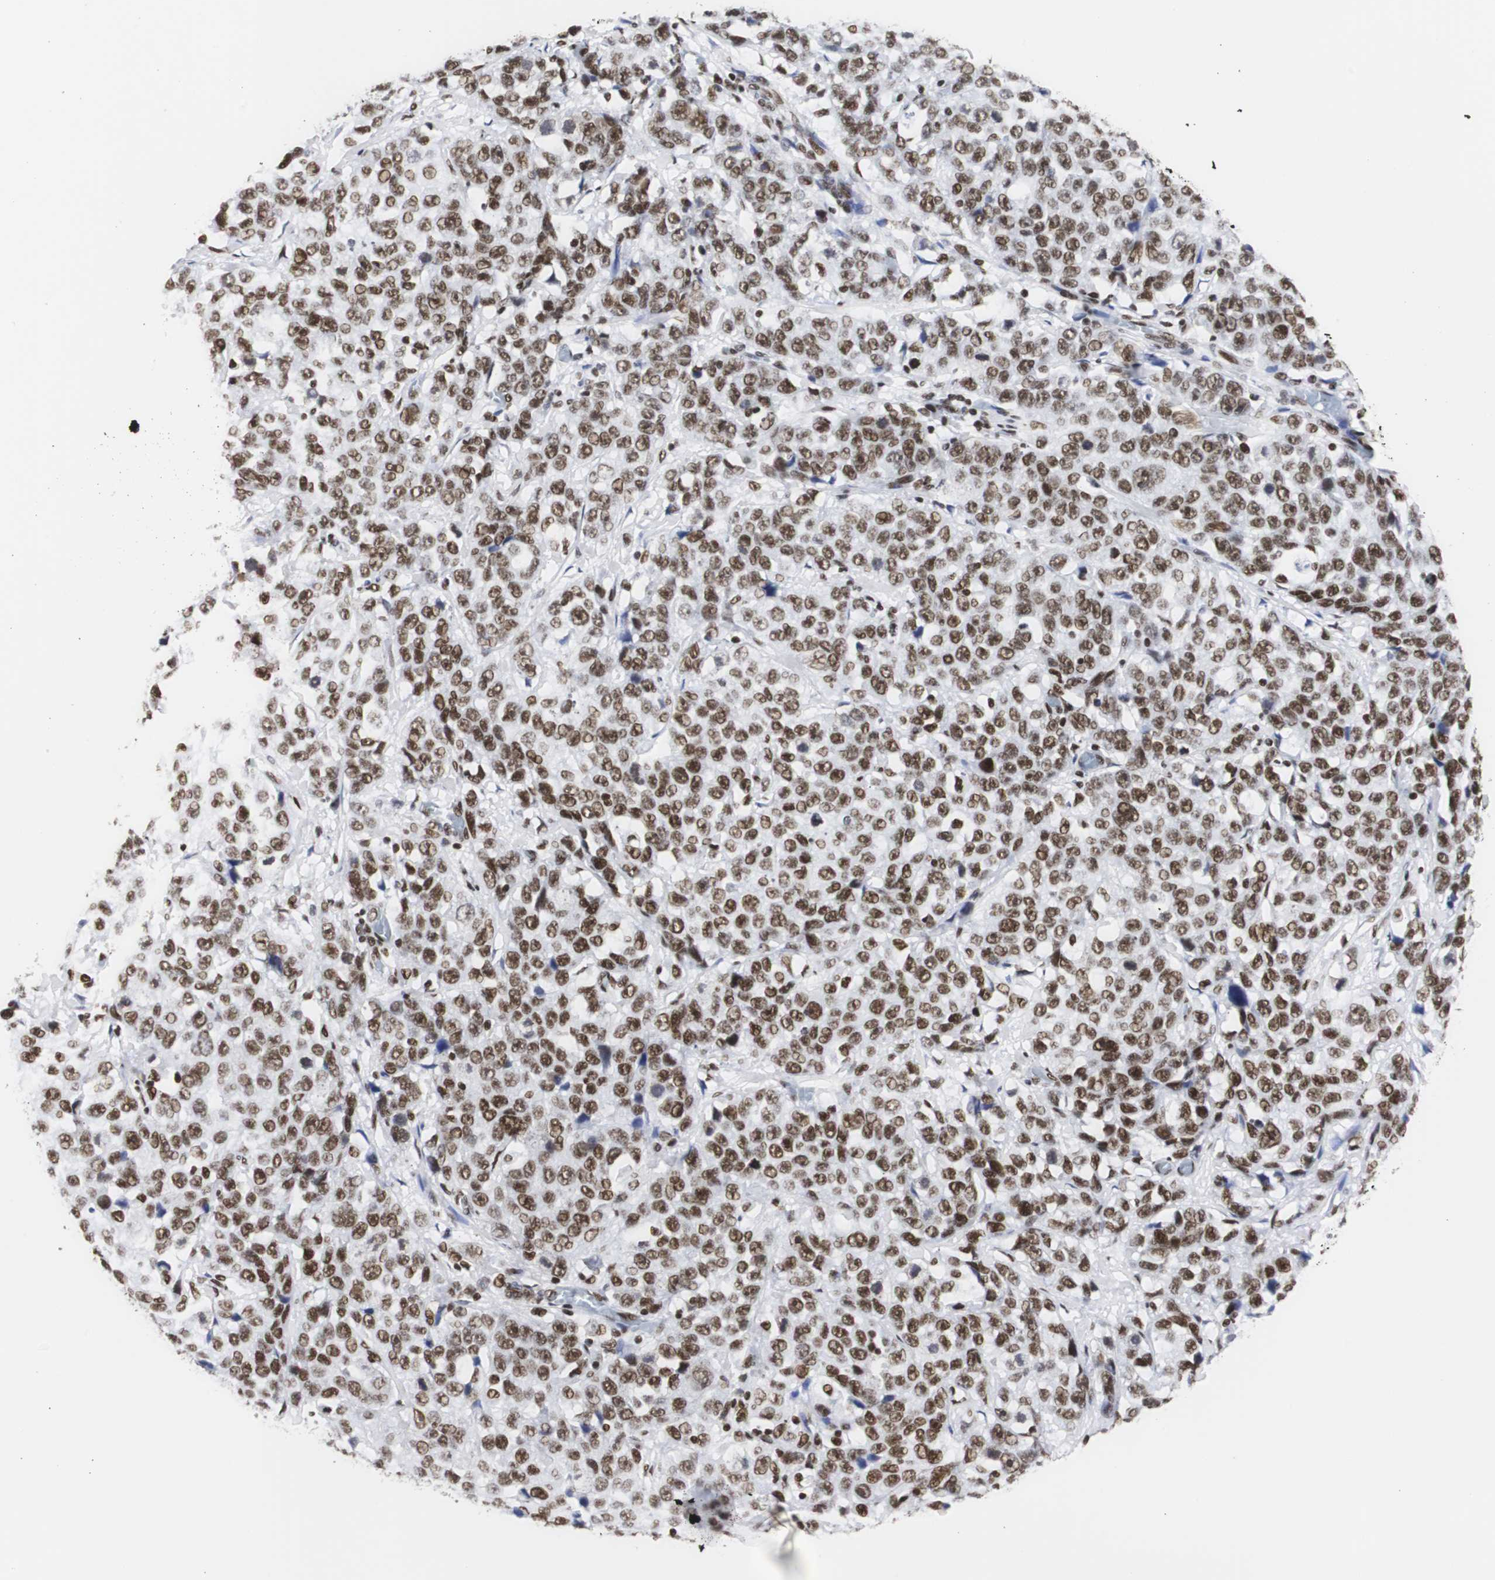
{"staining": {"intensity": "strong", "quantity": ">75%", "location": "nuclear"}, "tissue": "stomach cancer", "cell_type": "Tumor cells", "image_type": "cancer", "snomed": [{"axis": "morphology", "description": "Normal tissue, NOS"}, {"axis": "morphology", "description": "Adenocarcinoma, NOS"}, {"axis": "topography", "description": "Stomach"}], "caption": "Tumor cells show high levels of strong nuclear expression in about >75% of cells in stomach adenocarcinoma.", "gene": "HNRNPH2", "patient": {"sex": "male", "age": 48}}